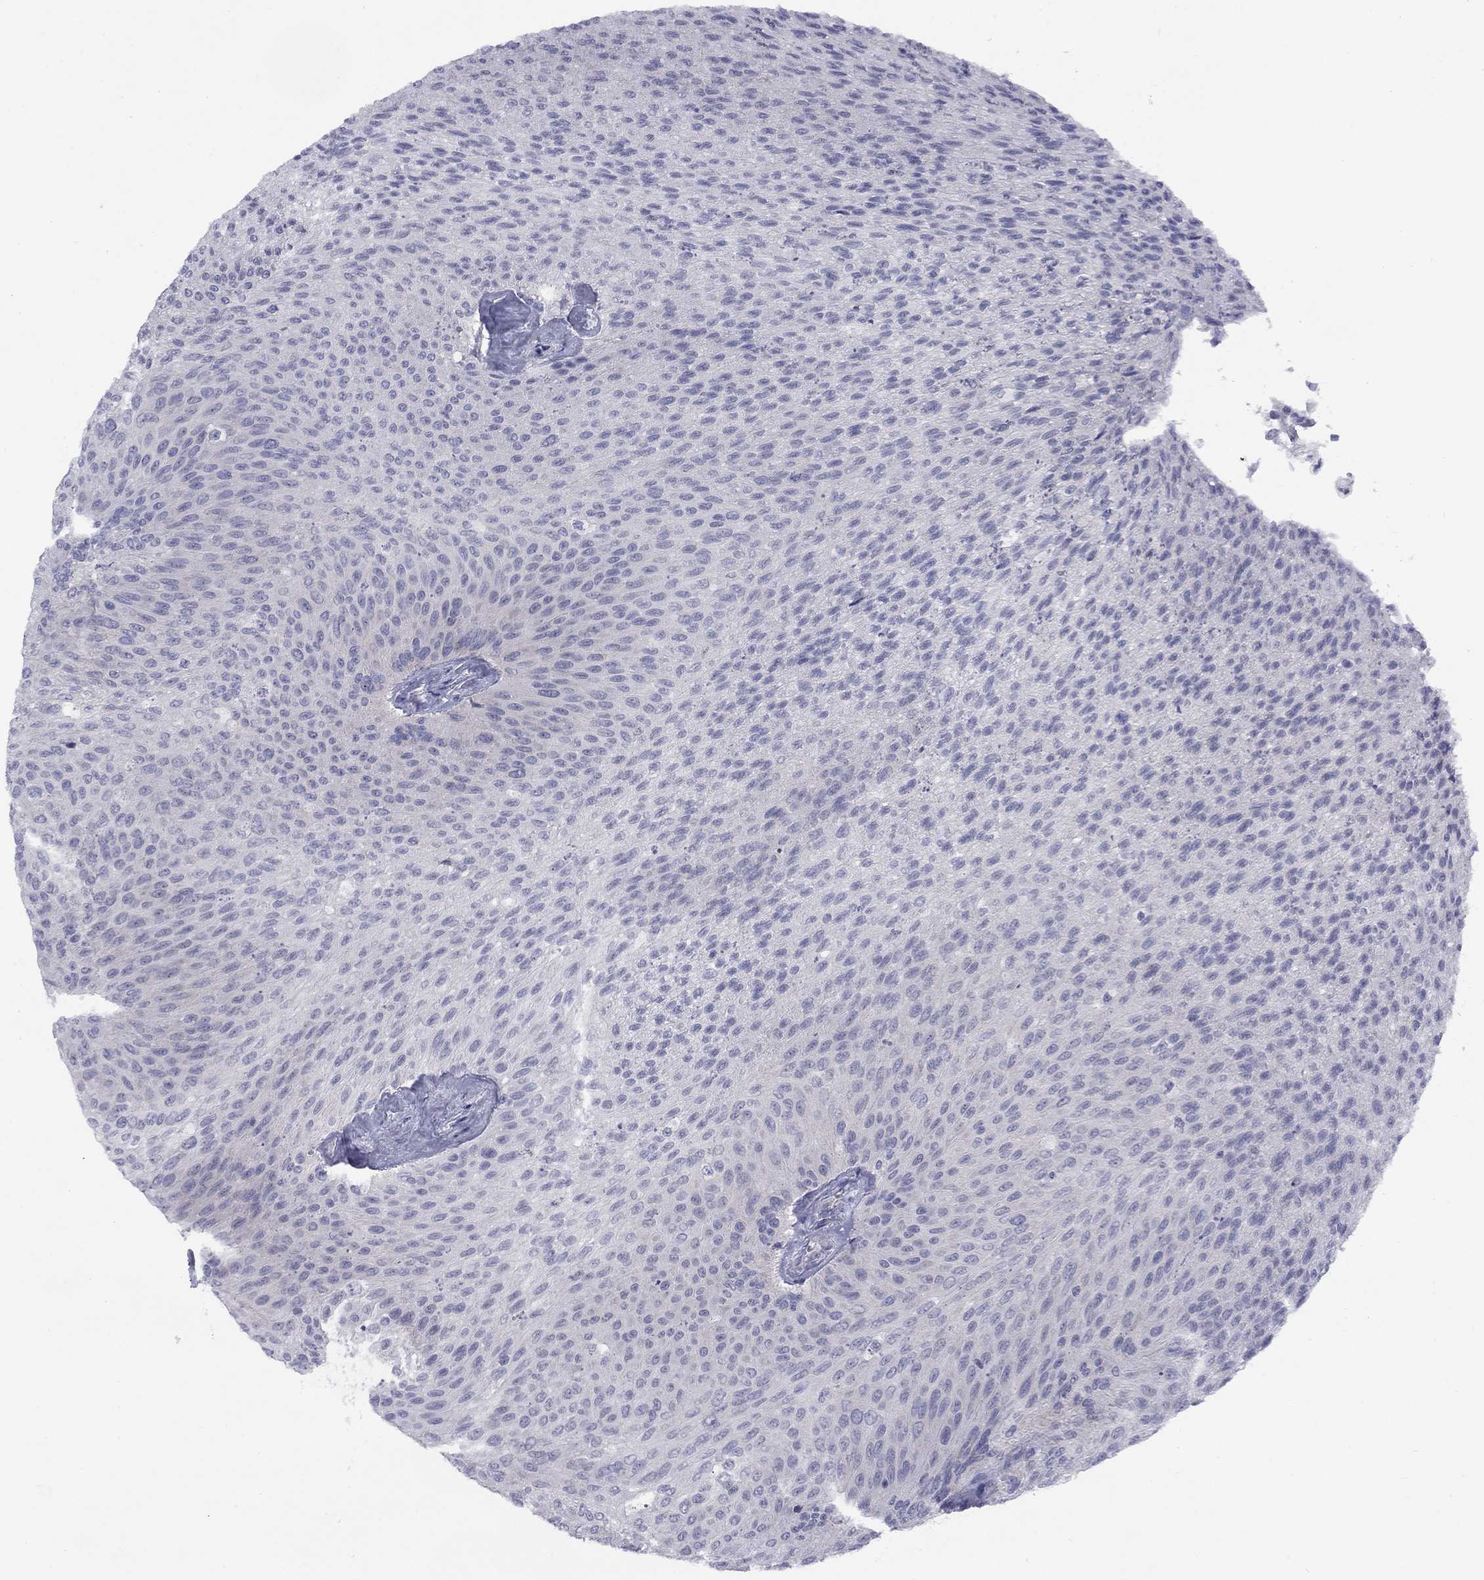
{"staining": {"intensity": "negative", "quantity": "none", "location": "none"}, "tissue": "urothelial cancer", "cell_type": "Tumor cells", "image_type": "cancer", "snomed": [{"axis": "morphology", "description": "Urothelial carcinoma, Low grade"}, {"axis": "topography", "description": "Ureter, NOS"}, {"axis": "topography", "description": "Urinary bladder"}], "caption": "A photomicrograph of human urothelial carcinoma (low-grade) is negative for staining in tumor cells. (DAB immunohistochemistry (IHC) visualized using brightfield microscopy, high magnification).", "gene": "CACNA1A", "patient": {"sex": "male", "age": 78}}